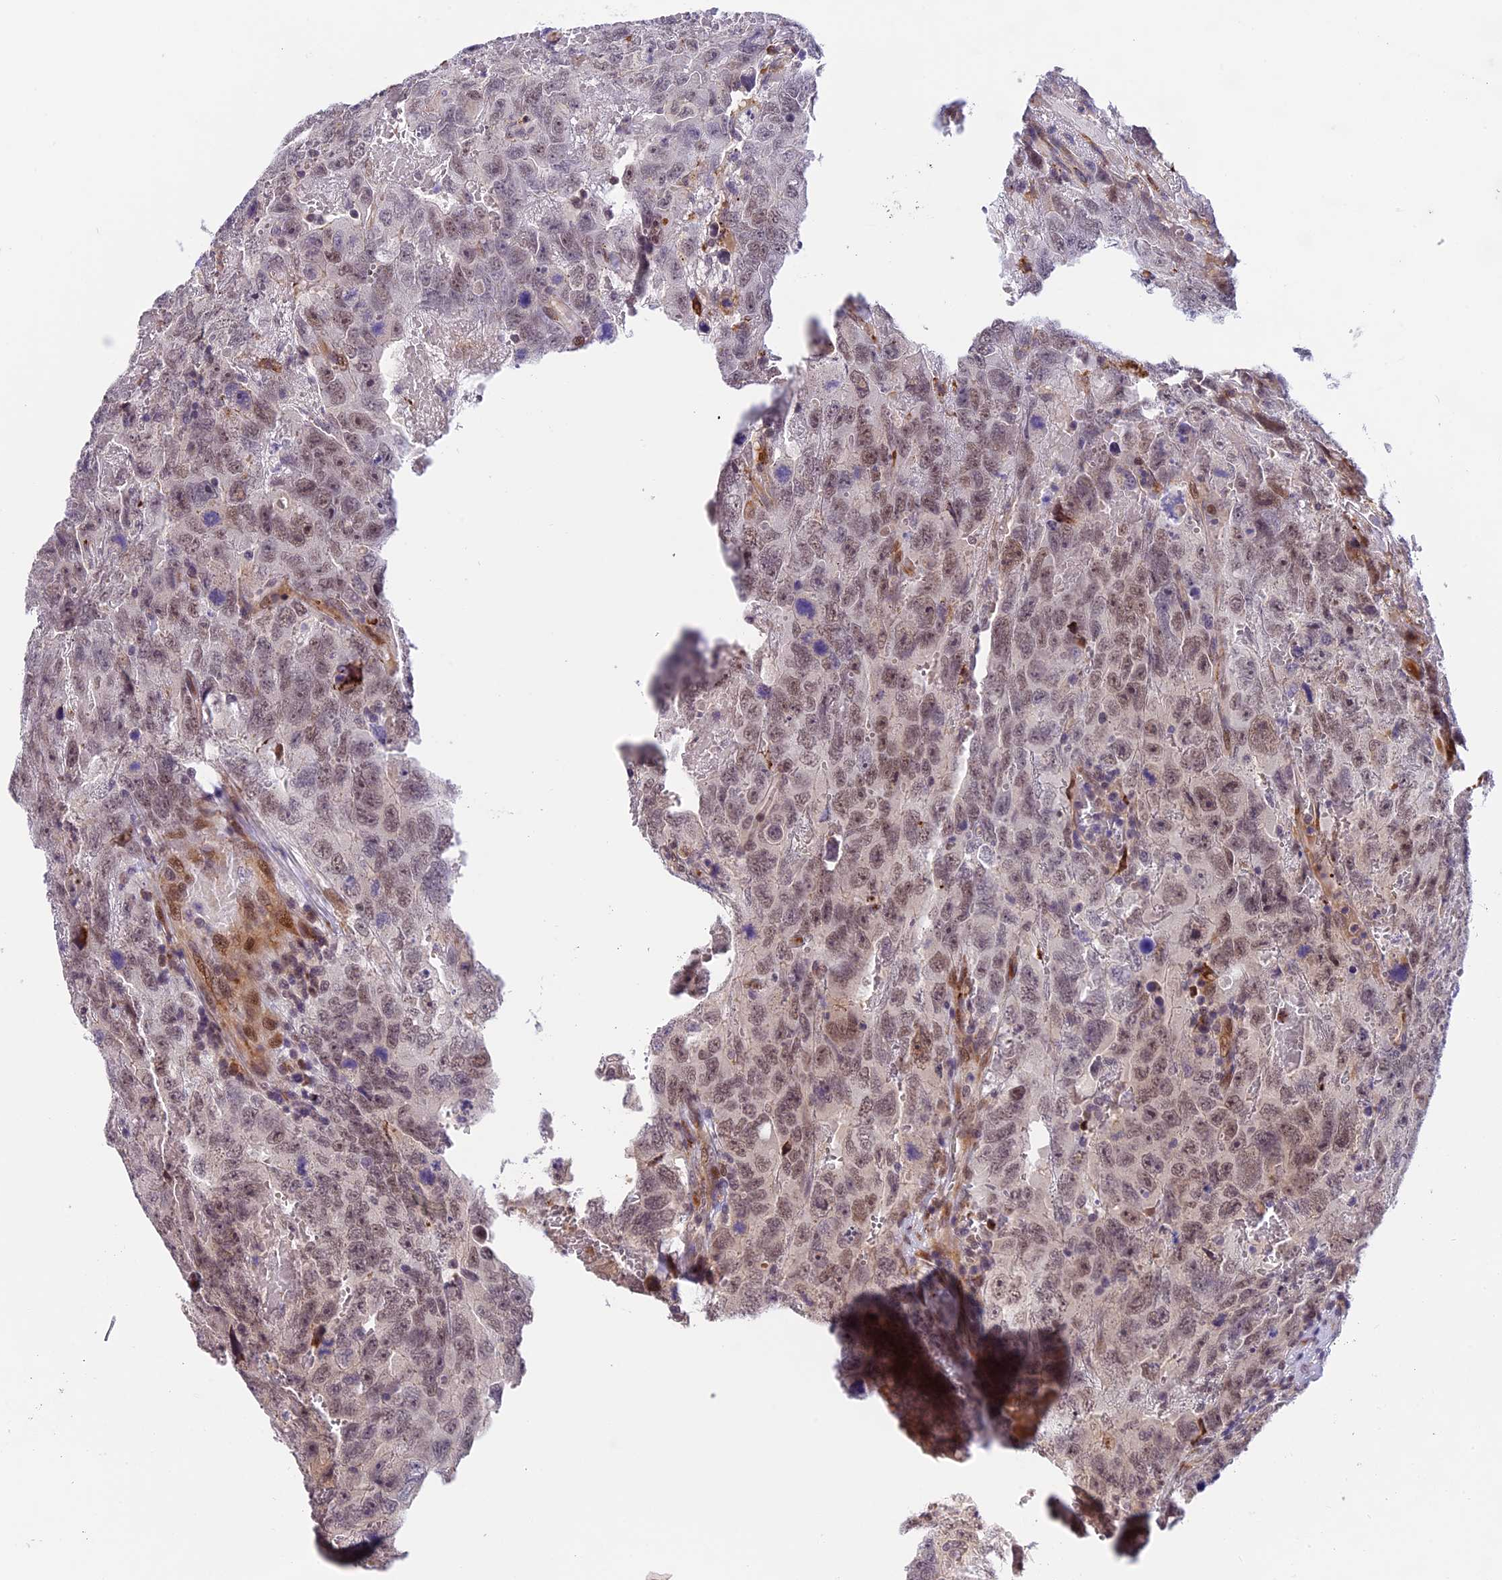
{"staining": {"intensity": "moderate", "quantity": ">75%", "location": "nuclear"}, "tissue": "testis cancer", "cell_type": "Tumor cells", "image_type": "cancer", "snomed": [{"axis": "morphology", "description": "Carcinoma, Embryonal, NOS"}, {"axis": "topography", "description": "Testis"}], "caption": "A micrograph showing moderate nuclear positivity in approximately >75% of tumor cells in testis embryonal carcinoma, as visualized by brown immunohistochemical staining.", "gene": "FBXO45", "patient": {"sex": "male", "age": 45}}